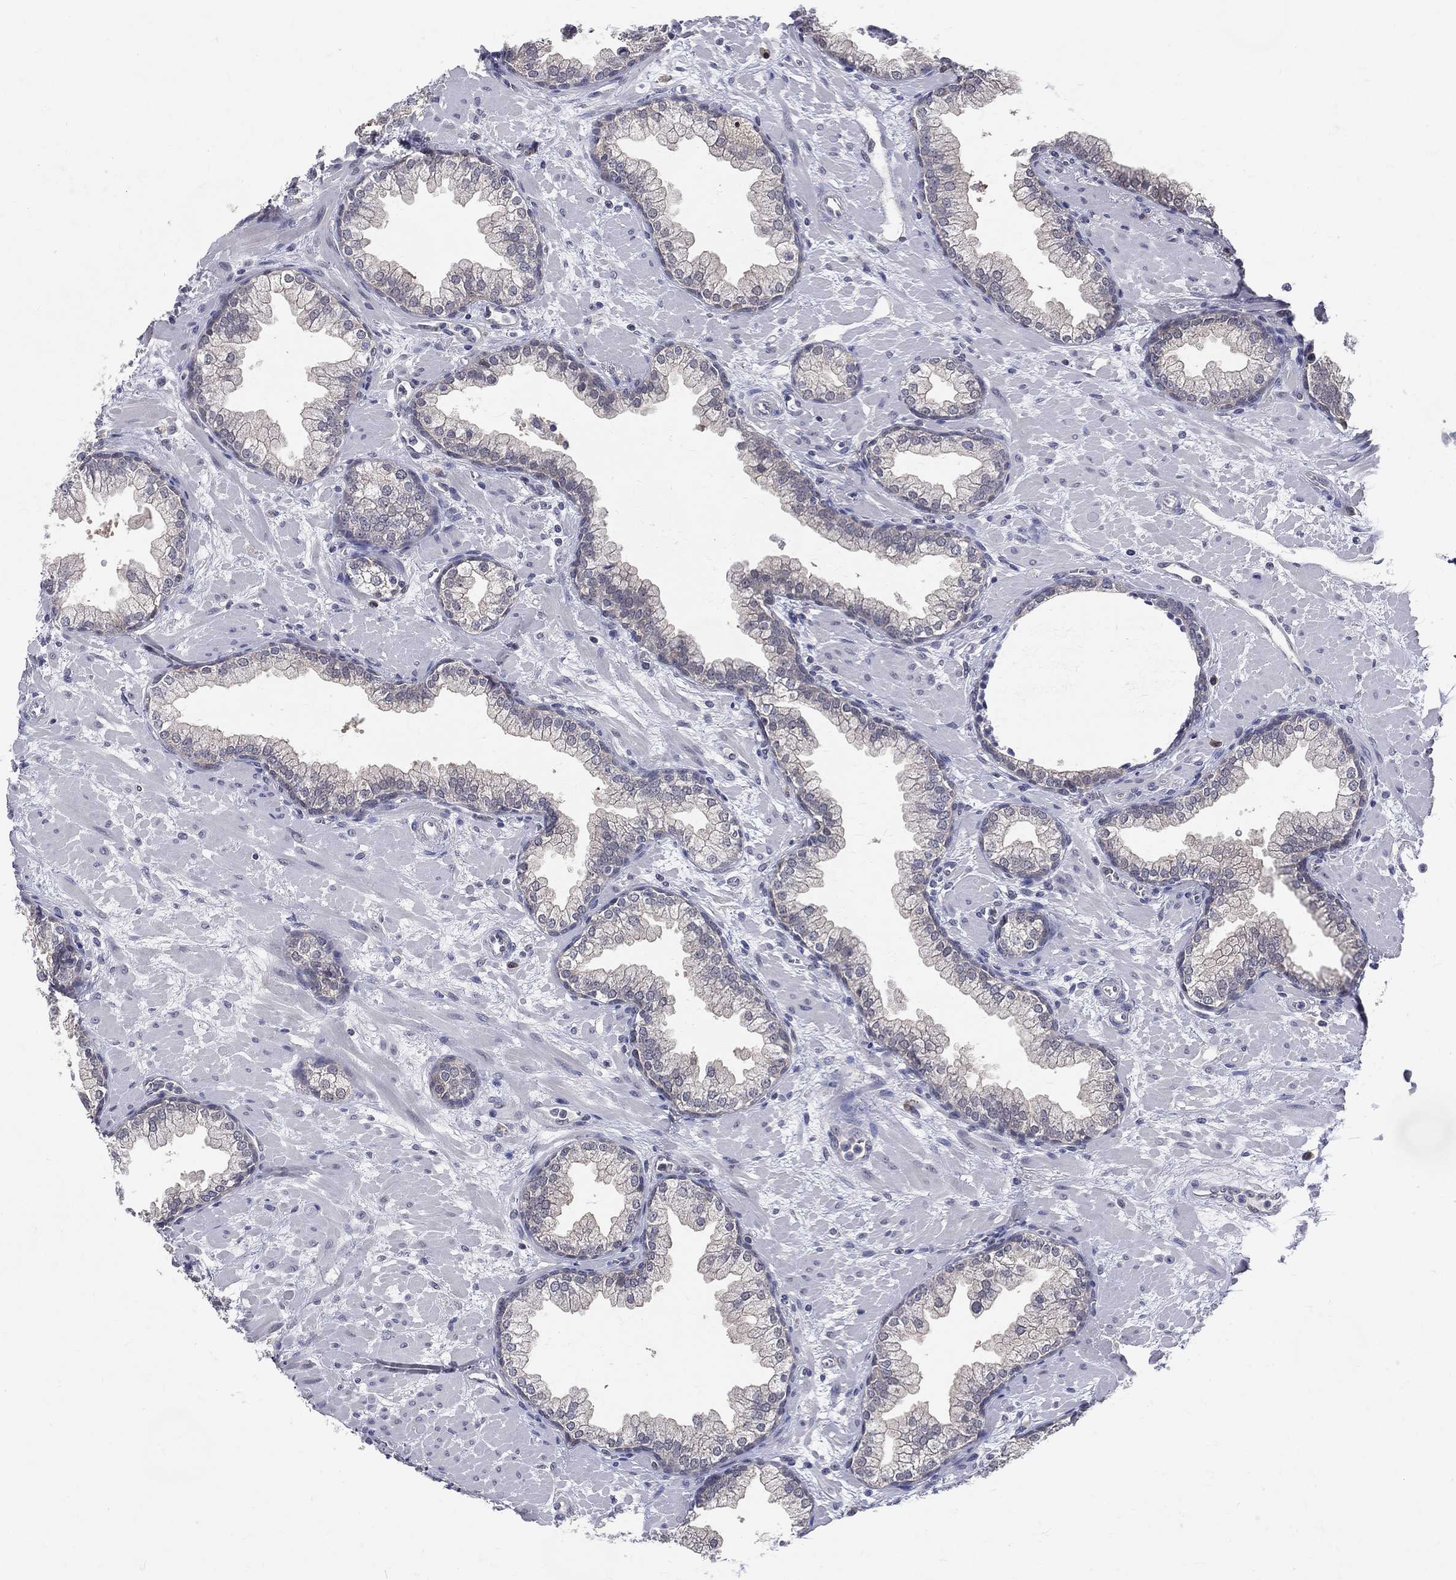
{"staining": {"intensity": "negative", "quantity": "none", "location": "none"}, "tissue": "prostate", "cell_type": "Glandular cells", "image_type": "normal", "snomed": [{"axis": "morphology", "description": "Normal tissue, NOS"}, {"axis": "topography", "description": "Prostate"}], "caption": "Glandular cells show no significant protein positivity in unremarkable prostate. (DAB (3,3'-diaminobenzidine) immunohistochemistry (IHC), high magnification).", "gene": "DLG4", "patient": {"sex": "male", "age": 63}}